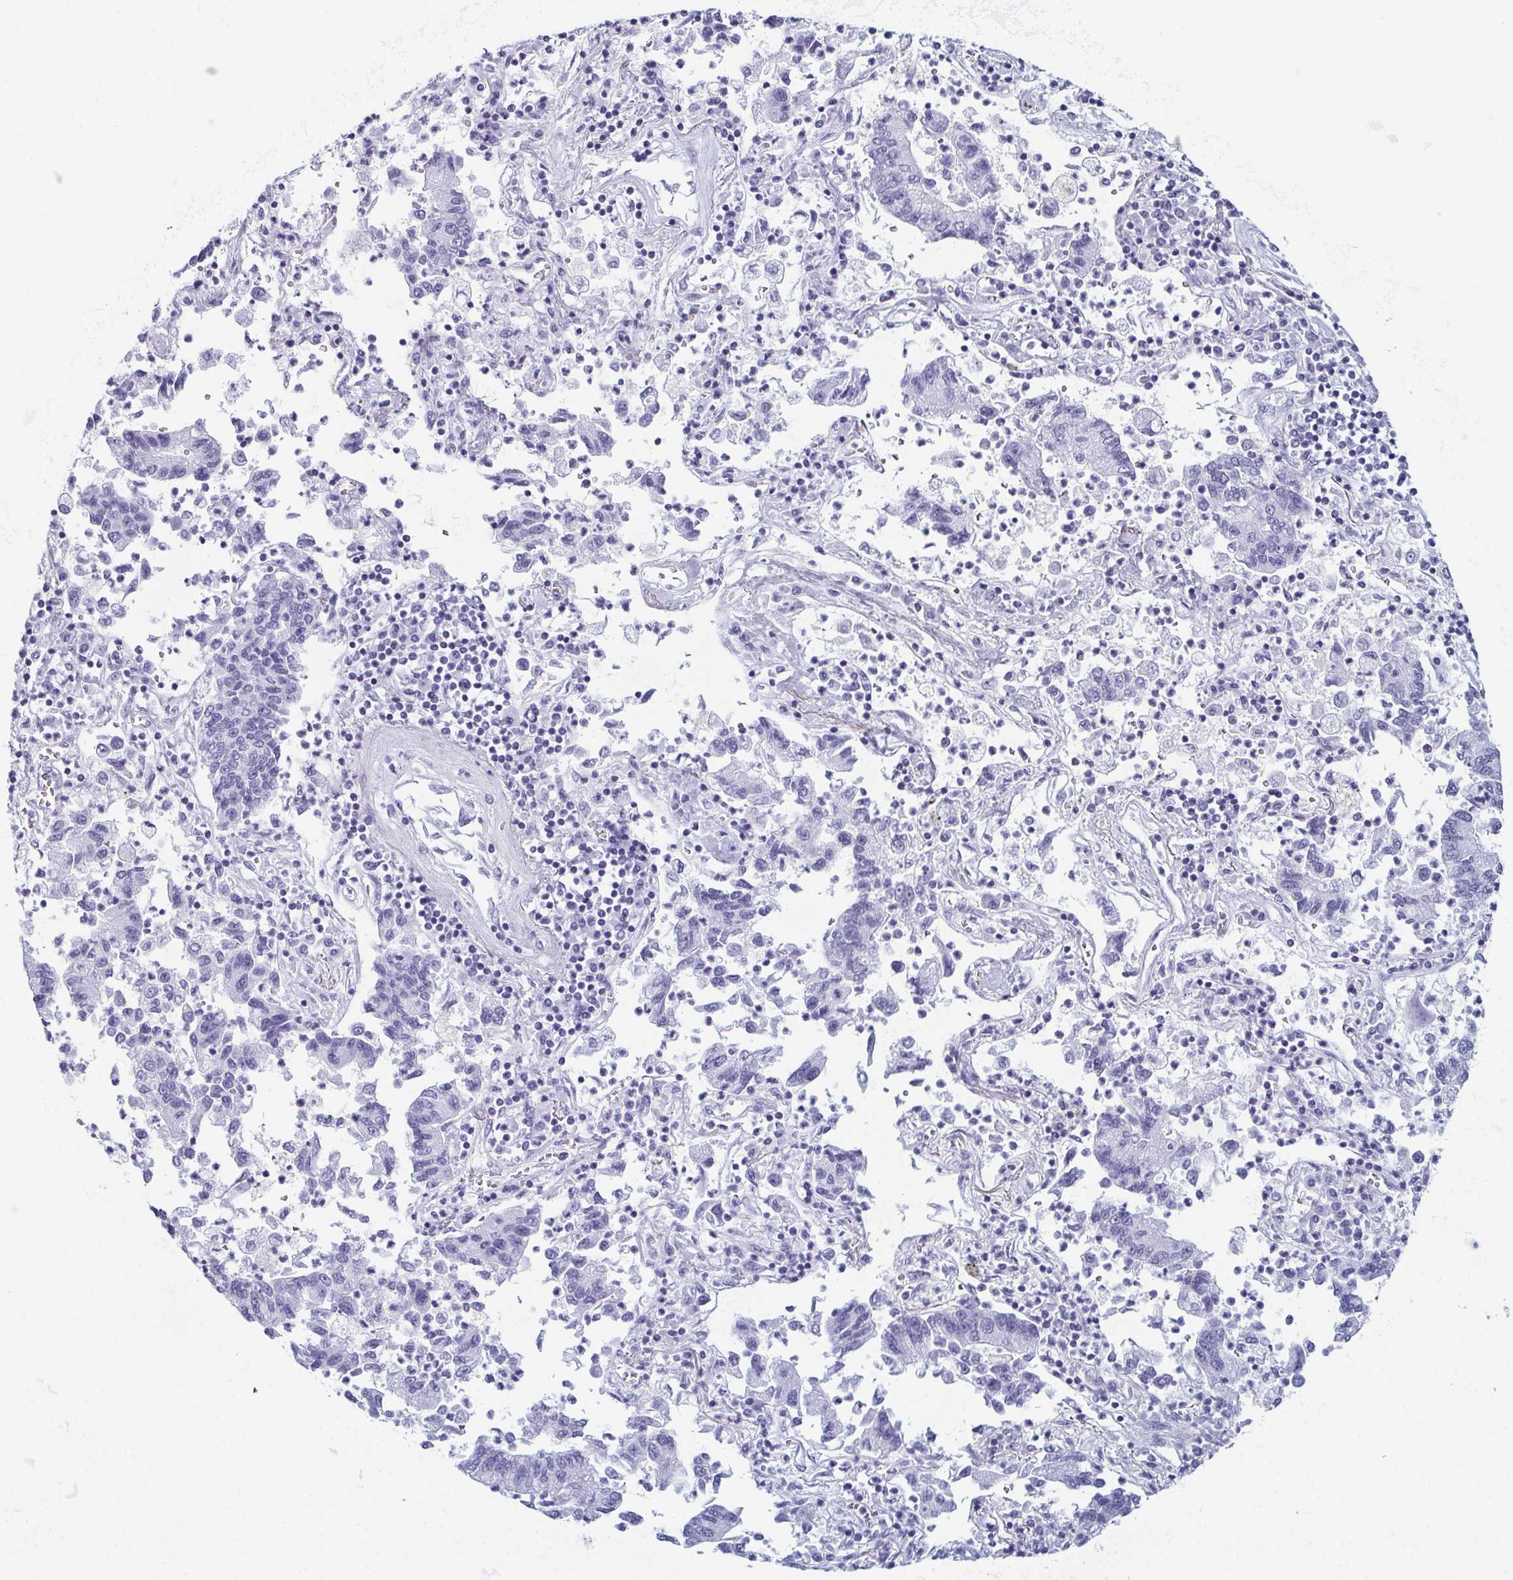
{"staining": {"intensity": "negative", "quantity": "none", "location": "none"}, "tissue": "lung cancer", "cell_type": "Tumor cells", "image_type": "cancer", "snomed": [{"axis": "morphology", "description": "Adenocarcinoma, NOS"}, {"axis": "topography", "description": "Lung"}], "caption": "This is an immunohistochemistry (IHC) histopathology image of human adenocarcinoma (lung). There is no staining in tumor cells.", "gene": "ENKUR", "patient": {"sex": "female", "age": 57}}